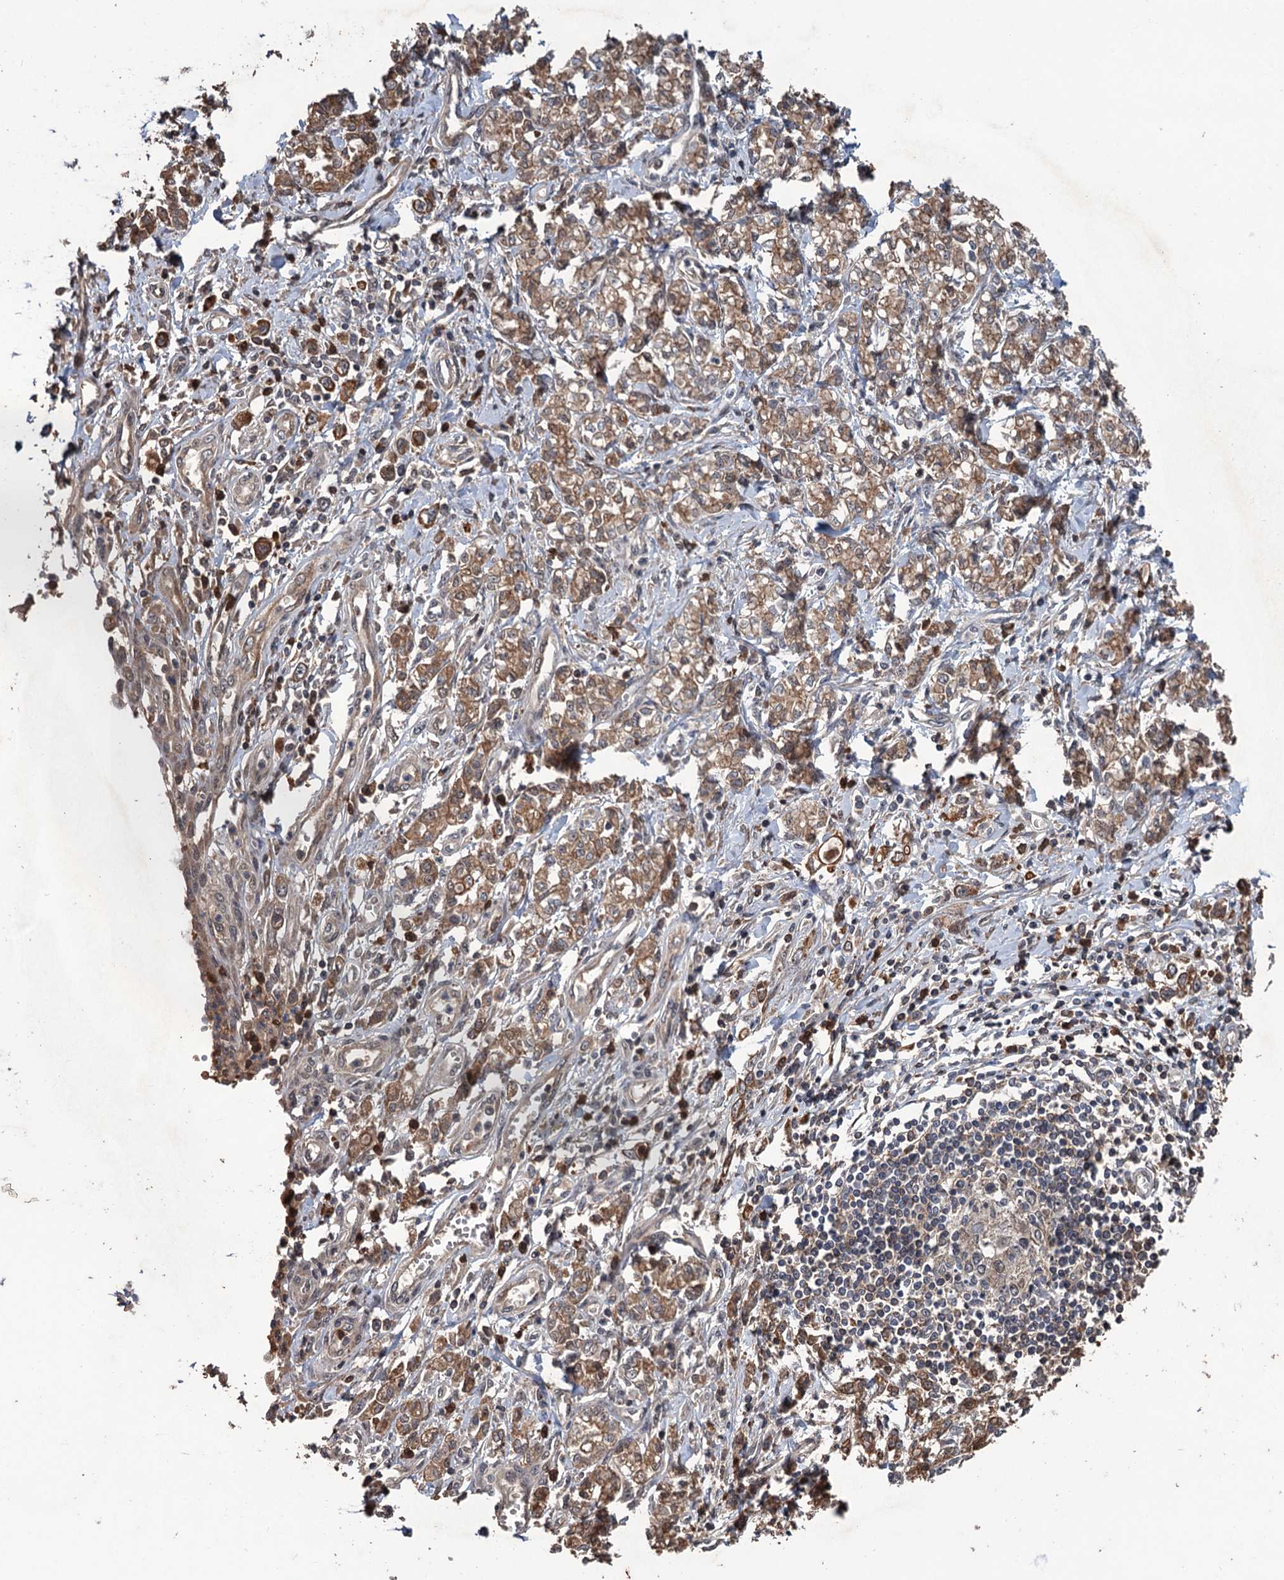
{"staining": {"intensity": "moderate", "quantity": ">75%", "location": "cytoplasmic/membranous"}, "tissue": "stomach cancer", "cell_type": "Tumor cells", "image_type": "cancer", "snomed": [{"axis": "morphology", "description": "Adenocarcinoma, NOS"}, {"axis": "topography", "description": "Stomach"}], "caption": "Stomach adenocarcinoma was stained to show a protein in brown. There is medium levels of moderate cytoplasmic/membranous expression in approximately >75% of tumor cells.", "gene": "ZNF438", "patient": {"sex": "female", "age": 76}}